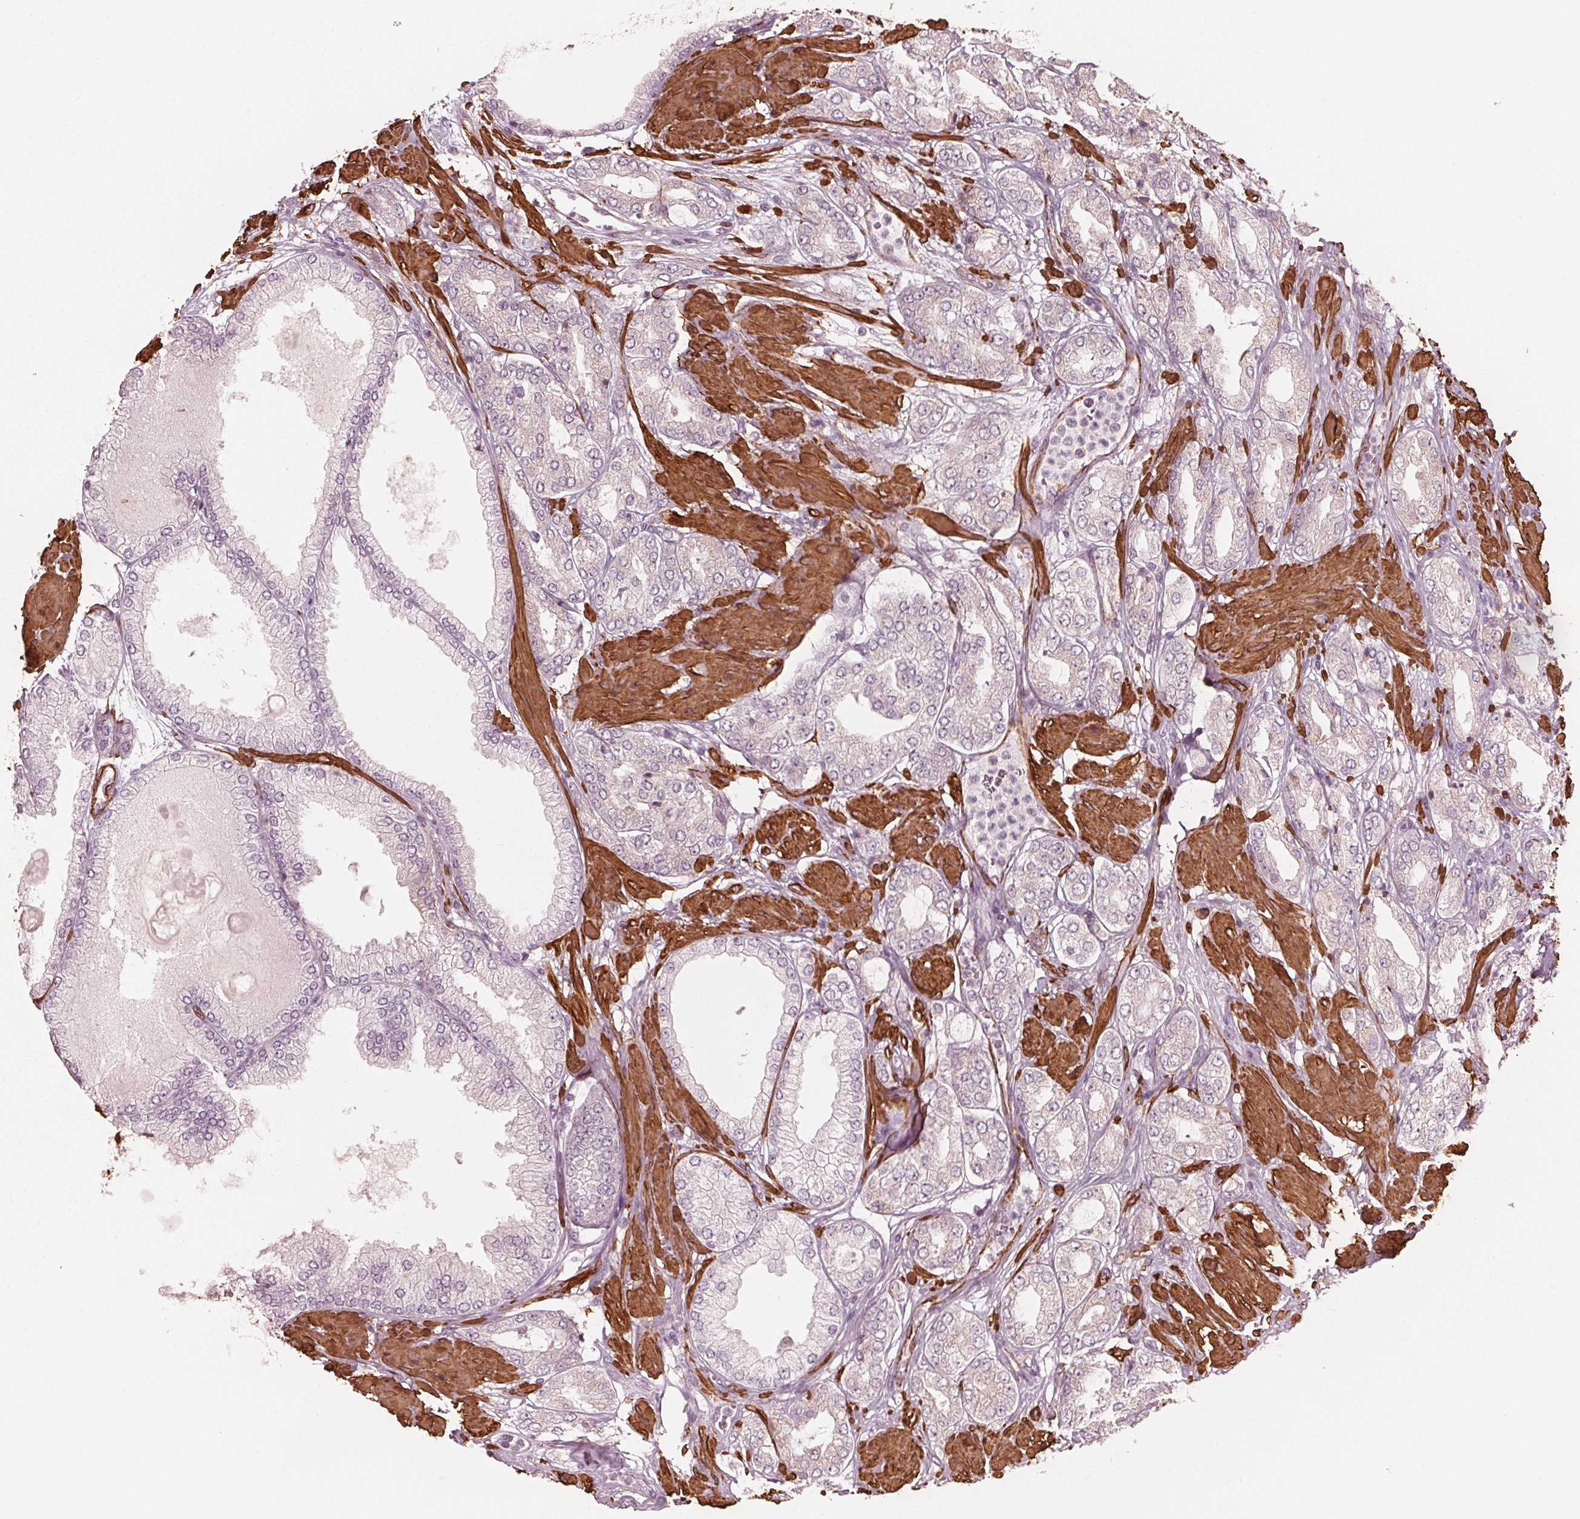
{"staining": {"intensity": "negative", "quantity": "none", "location": "none"}, "tissue": "prostate cancer", "cell_type": "Tumor cells", "image_type": "cancer", "snomed": [{"axis": "morphology", "description": "Adenocarcinoma, High grade"}, {"axis": "topography", "description": "Prostate"}], "caption": "Adenocarcinoma (high-grade) (prostate) stained for a protein using IHC reveals no positivity tumor cells.", "gene": "MIER3", "patient": {"sex": "male", "age": 68}}